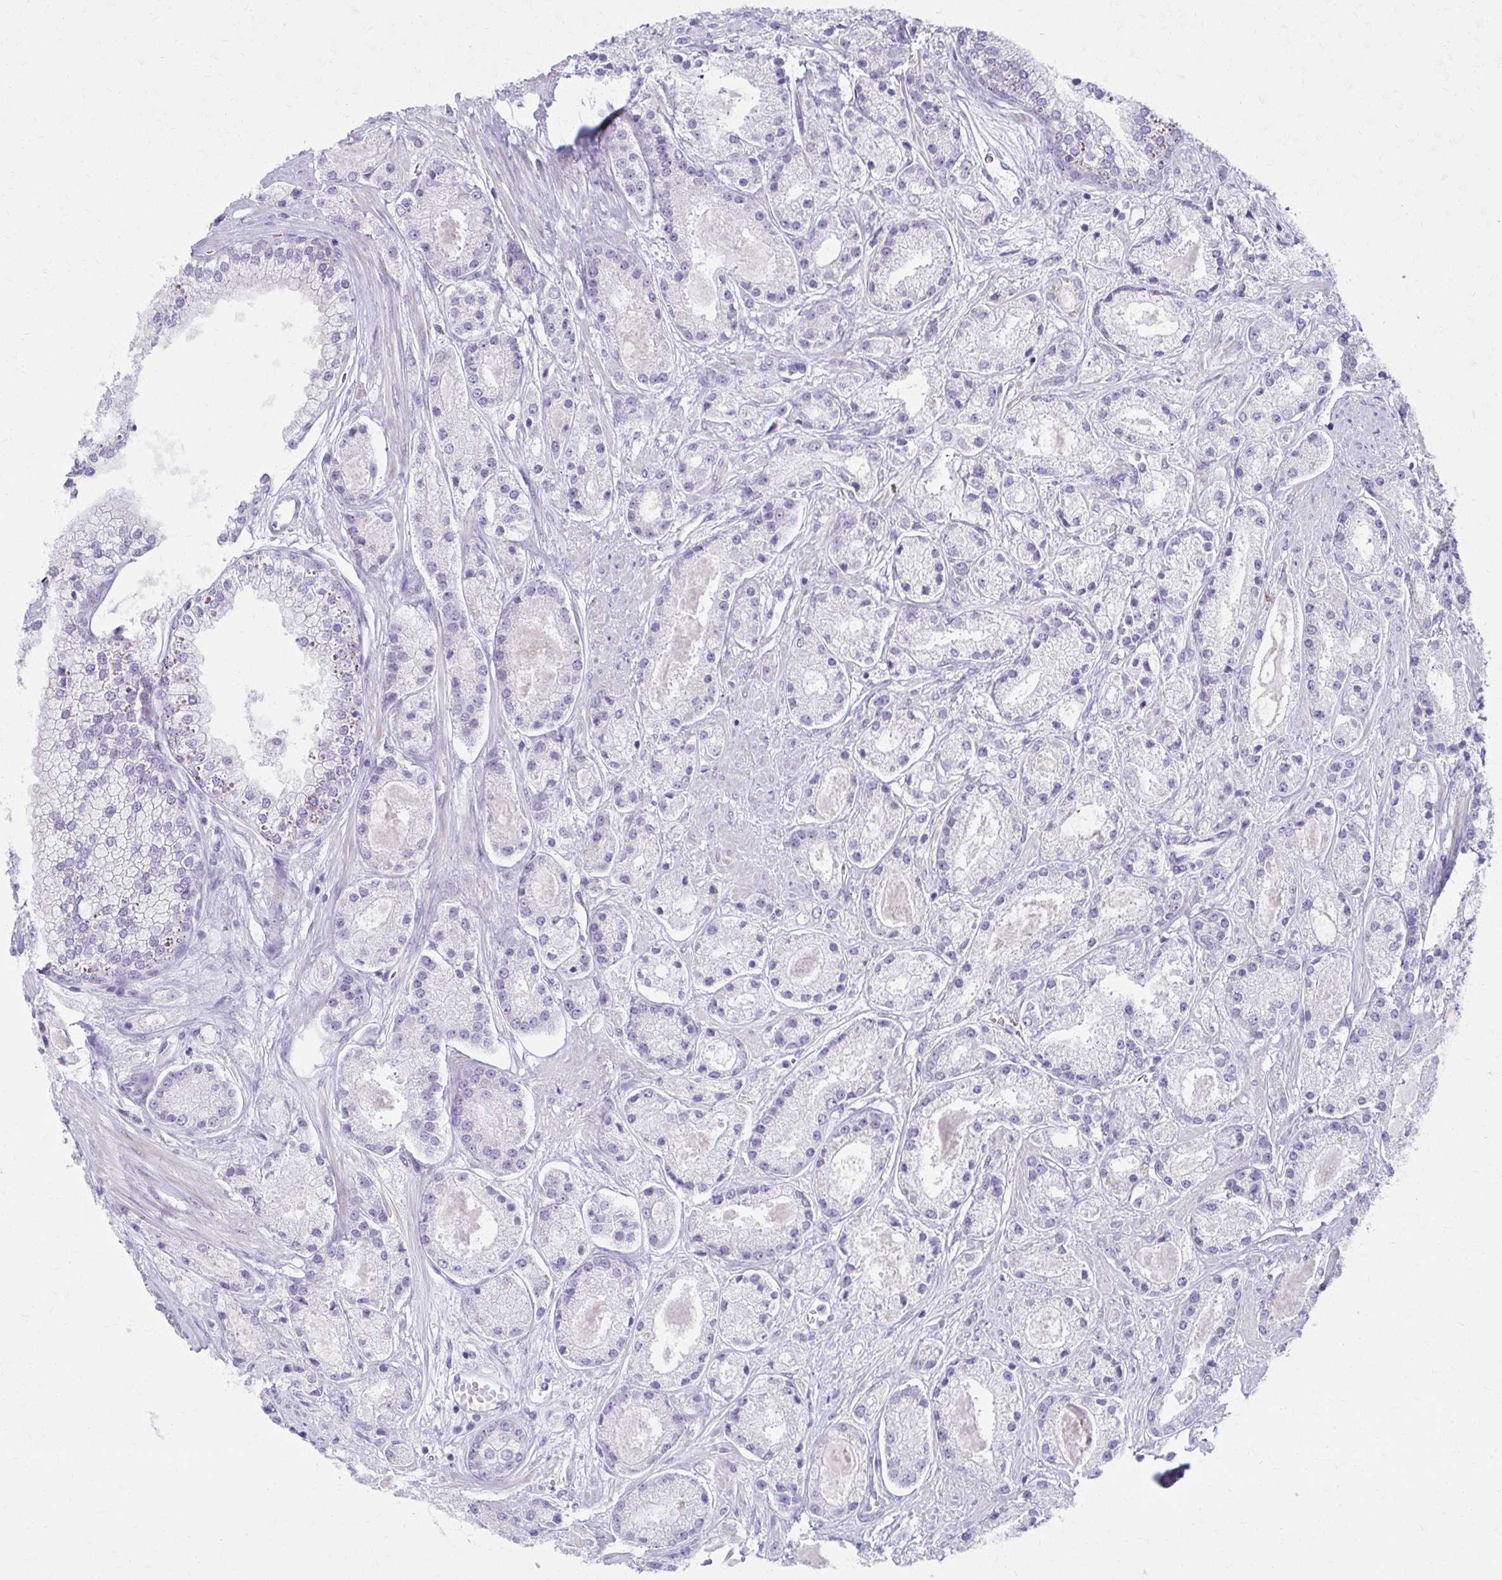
{"staining": {"intensity": "negative", "quantity": "none", "location": "none"}, "tissue": "prostate cancer", "cell_type": "Tumor cells", "image_type": "cancer", "snomed": [{"axis": "morphology", "description": "Adenocarcinoma, High grade"}, {"axis": "topography", "description": "Prostate"}], "caption": "Protein analysis of prostate adenocarcinoma (high-grade) exhibits no significant staining in tumor cells. (DAB IHC with hematoxylin counter stain).", "gene": "MORC4", "patient": {"sex": "male", "age": 67}}